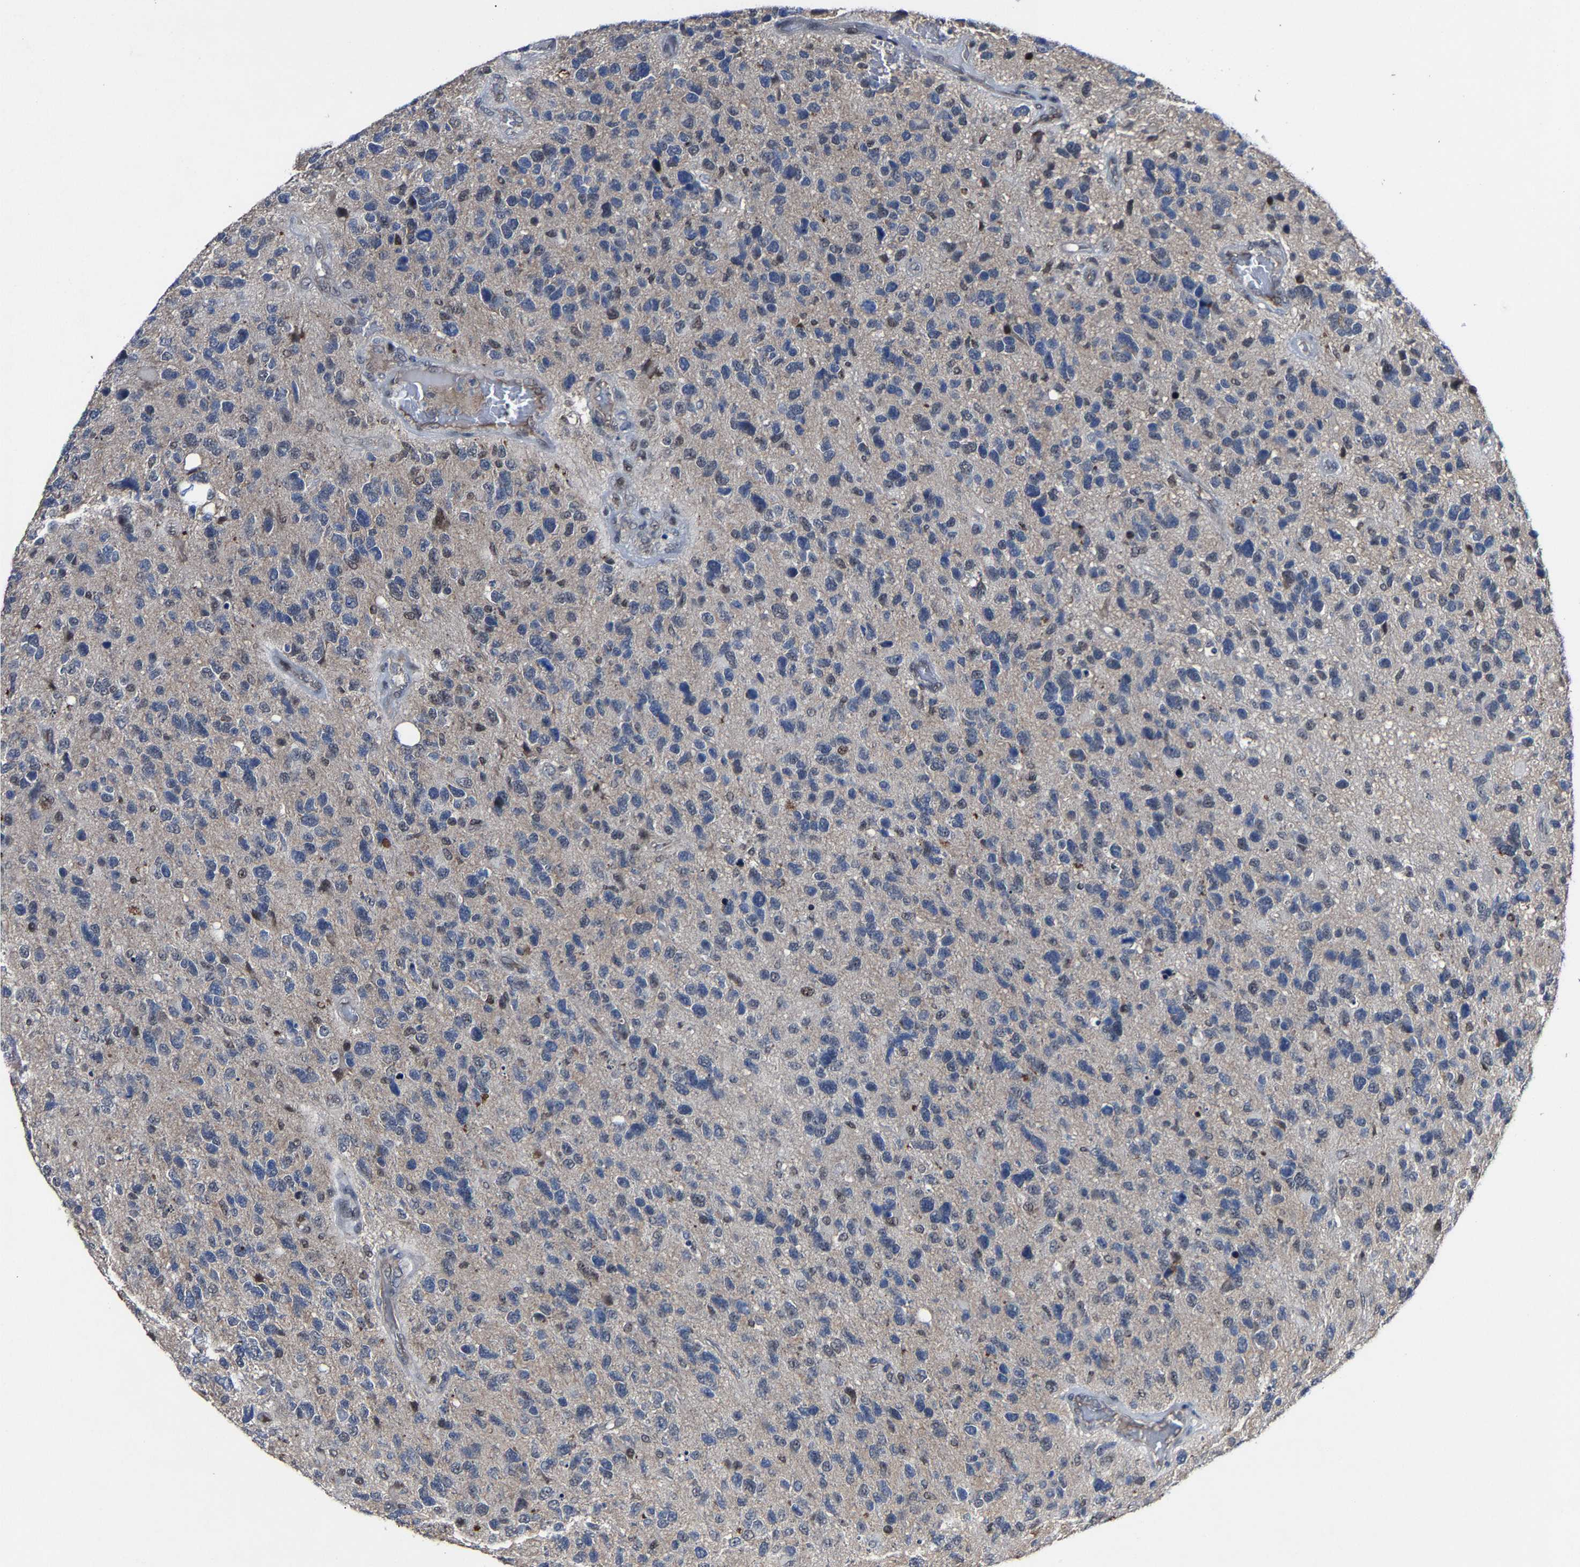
{"staining": {"intensity": "negative", "quantity": "none", "location": "none"}, "tissue": "glioma", "cell_type": "Tumor cells", "image_type": "cancer", "snomed": [{"axis": "morphology", "description": "Glioma, malignant, High grade"}, {"axis": "topography", "description": "Brain"}], "caption": "Immunohistochemistry (IHC) image of human malignant glioma (high-grade) stained for a protein (brown), which demonstrates no positivity in tumor cells.", "gene": "LSM8", "patient": {"sex": "female", "age": 58}}